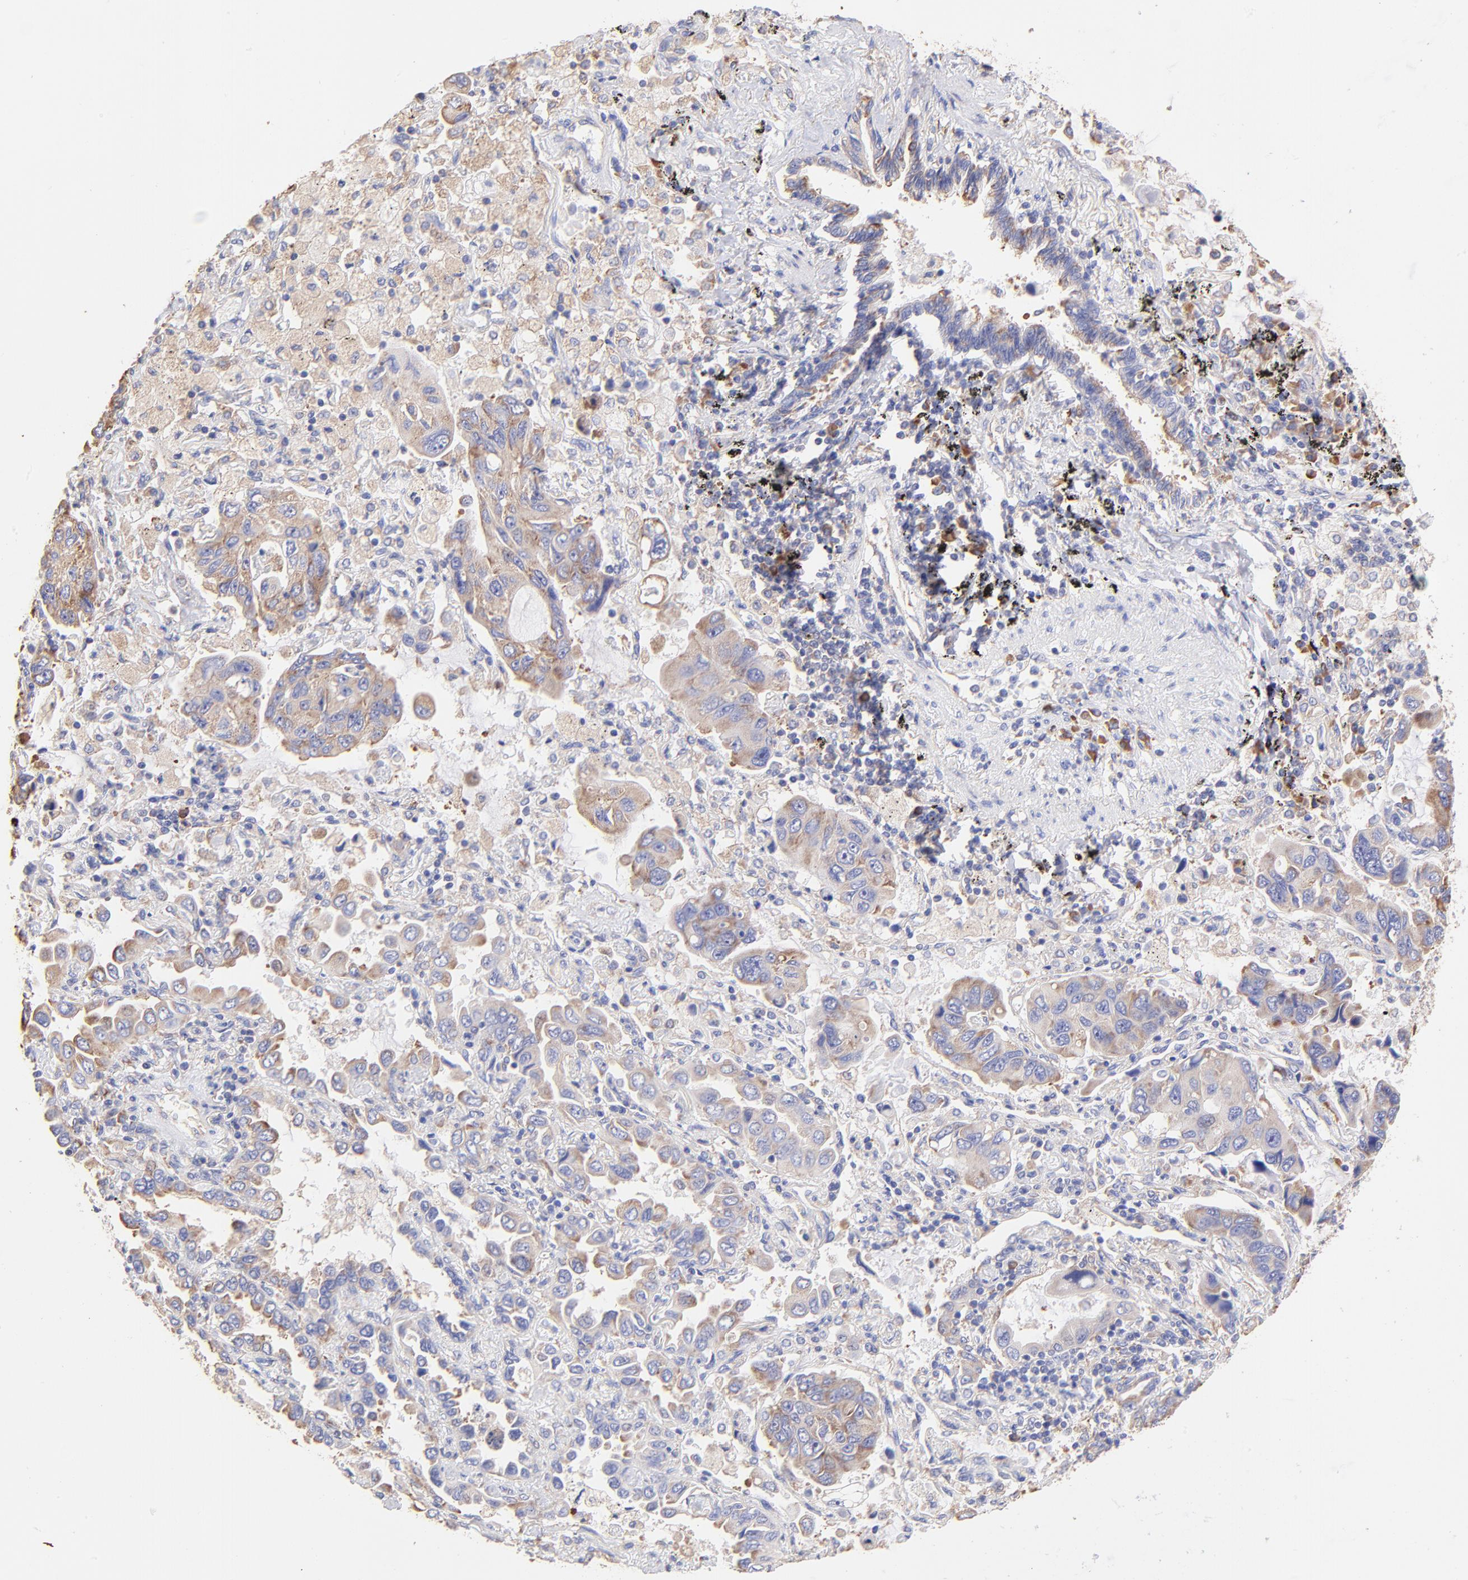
{"staining": {"intensity": "moderate", "quantity": "25%-75%", "location": "cytoplasmic/membranous"}, "tissue": "lung cancer", "cell_type": "Tumor cells", "image_type": "cancer", "snomed": [{"axis": "morphology", "description": "Adenocarcinoma, NOS"}, {"axis": "topography", "description": "Lung"}], "caption": "Protein expression analysis of human lung adenocarcinoma reveals moderate cytoplasmic/membranous positivity in approximately 25%-75% of tumor cells. Immunohistochemistry stains the protein in brown and the nuclei are stained blue.", "gene": "RPL30", "patient": {"sex": "male", "age": 64}}